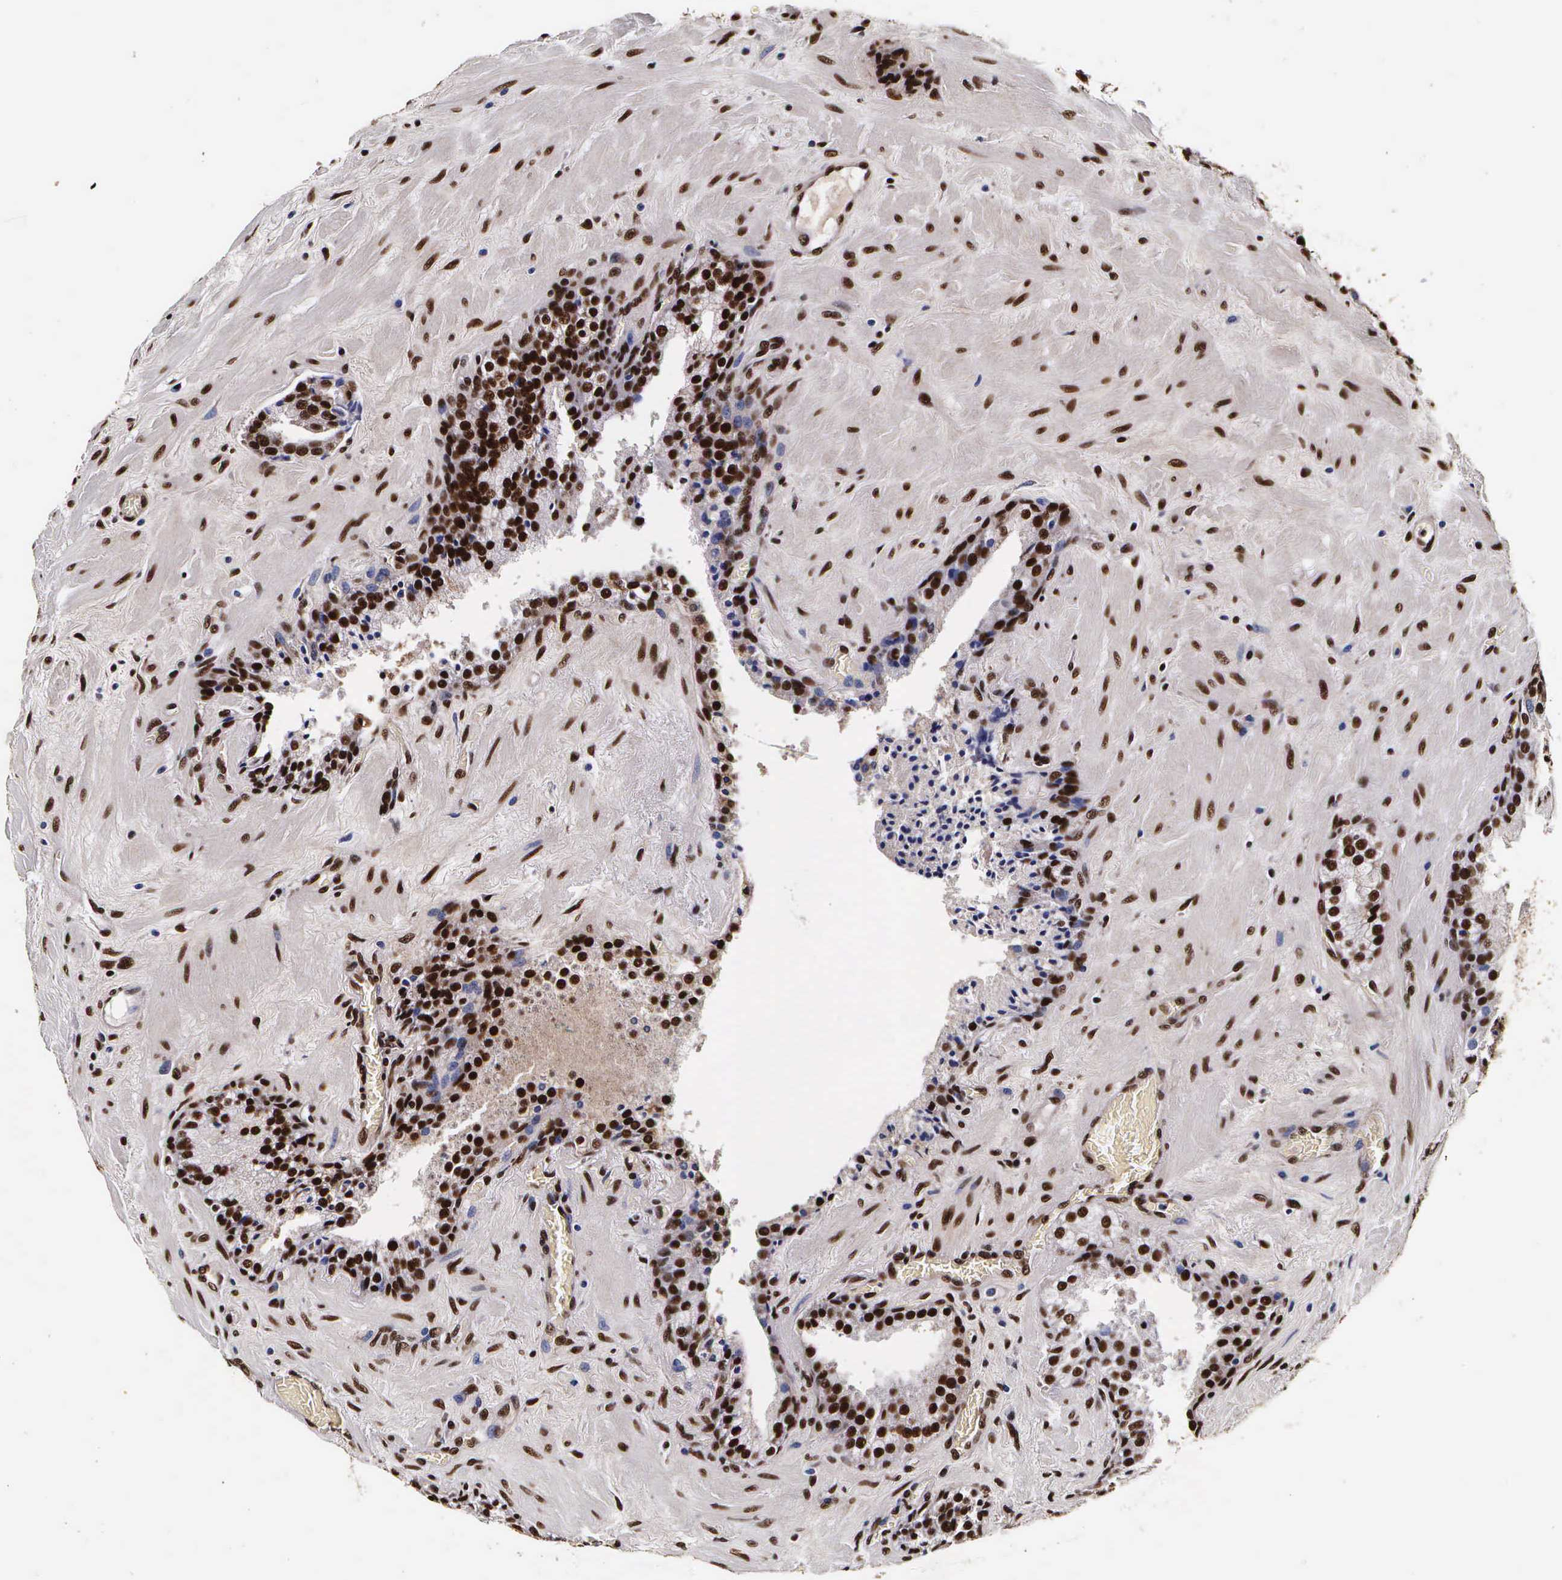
{"staining": {"intensity": "strong", "quantity": ">75%", "location": "cytoplasmic/membranous,nuclear"}, "tissue": "prostate cancer", "cell_type": "Tumor cells", "image_type": "cancer", "snomed": [{"axis": "morphology", "description": "Adenocarcinoma, Medium grade"}, {"axis": "topography", "description": "Prostate"}], "caption": "Protein positivity by immunohistochemistry (IHC) shows strong cytoplasmic/membranous and nuclear positivity in approximately >75% of tumor cells in prostate cancer (adenocarcinoma (medium-grade)).", "gene": "PABPN1", "patient": {"sex": "male", "age": 70}}